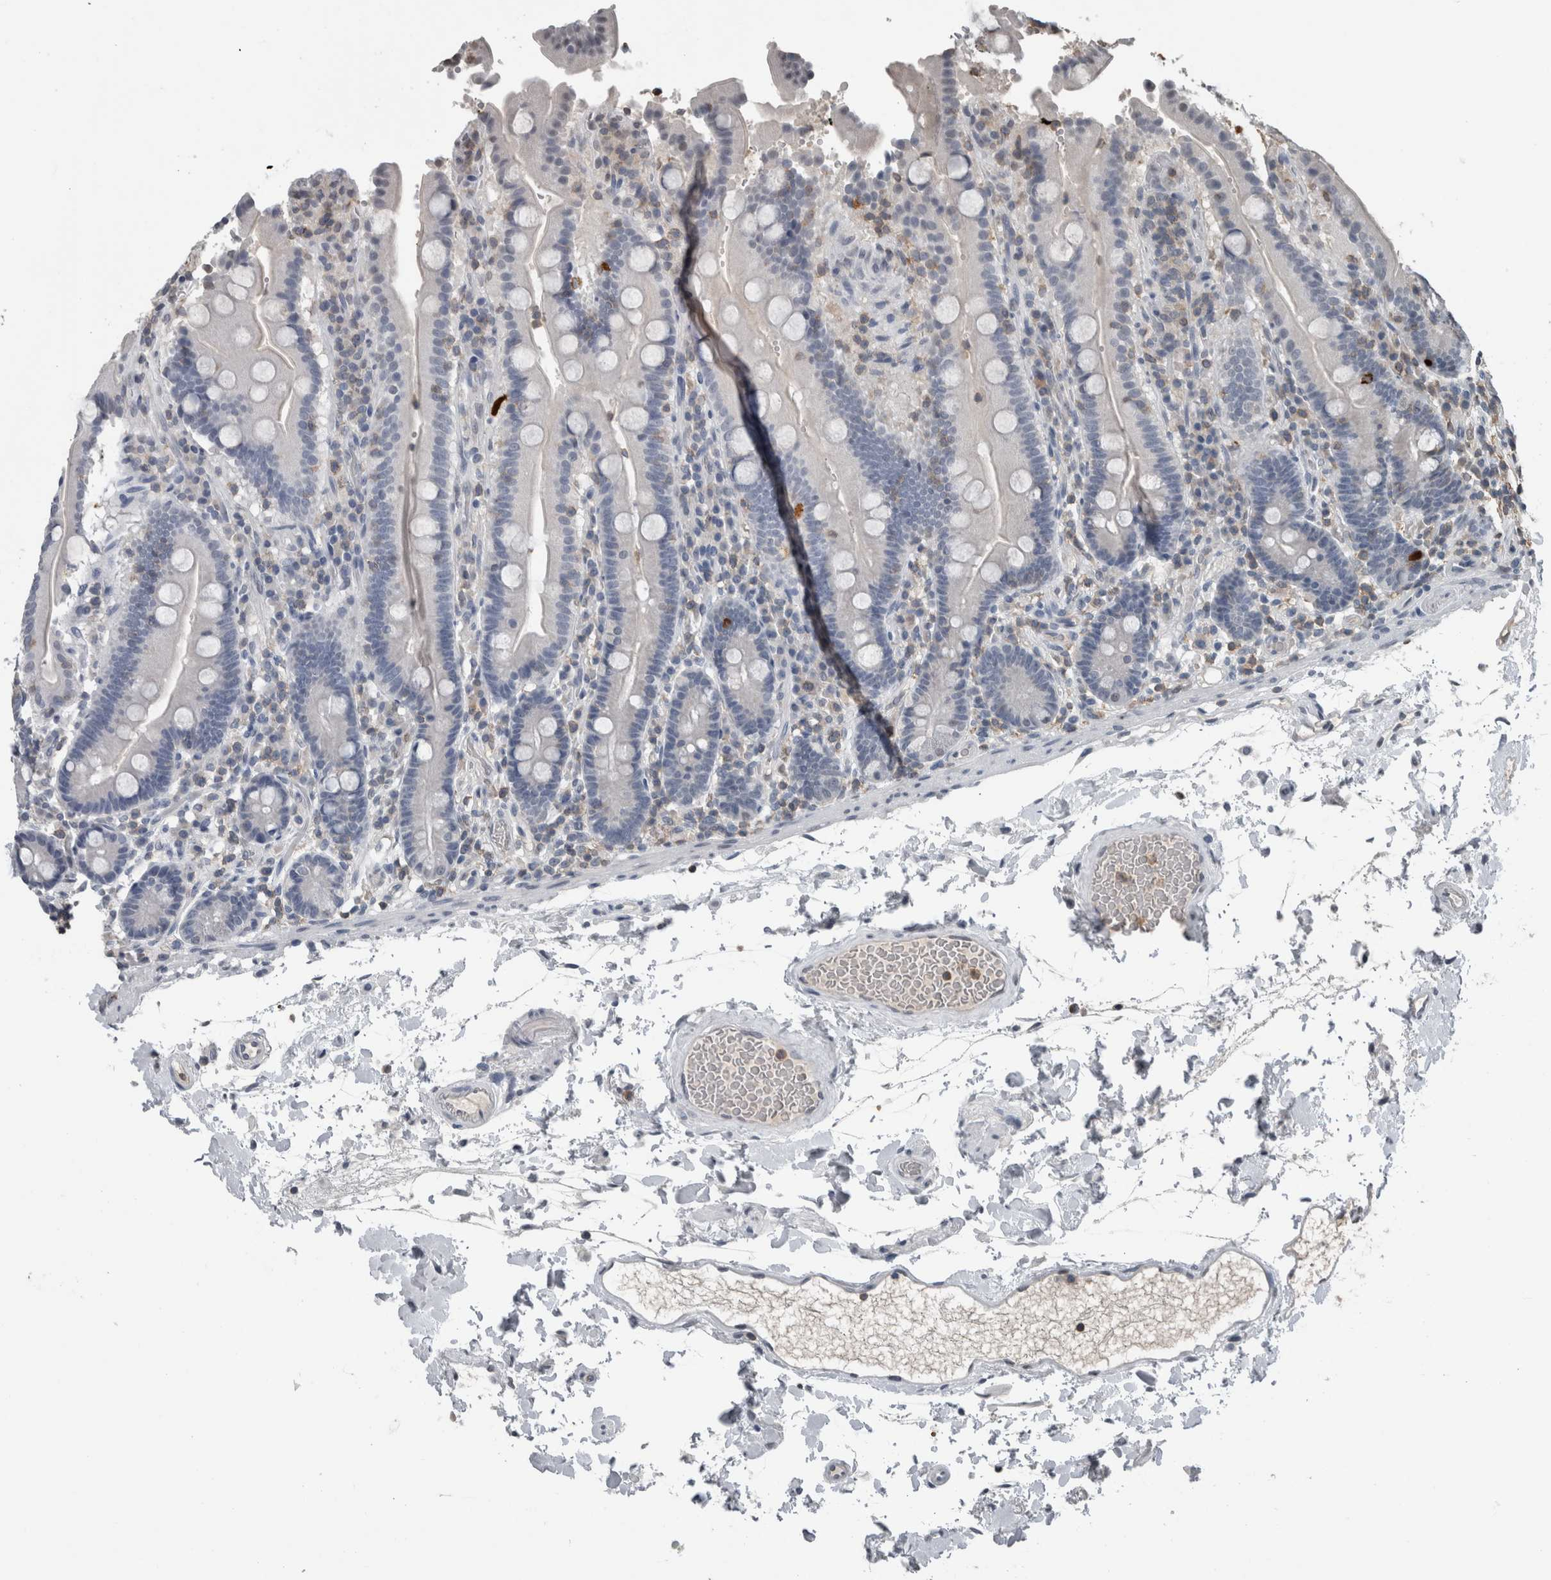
{"staining": {"intensity": "negative", "quantity": "none", "location": "none"}, "tissue": "duodenum", "cell_type": "Glandular cells", "image_type": "normal", "snomed": [{"axis": "morphology", "description": "Normal tissue, NOS"}, {"axis": "topography", "description": "Small intestine, NOS"}], "caption": "Micrograph shows no significant protein expression in glandular cells of unremarkable duodenum.", "gene": "MAFF", "patient": {"sex": "female", "age": 71}}